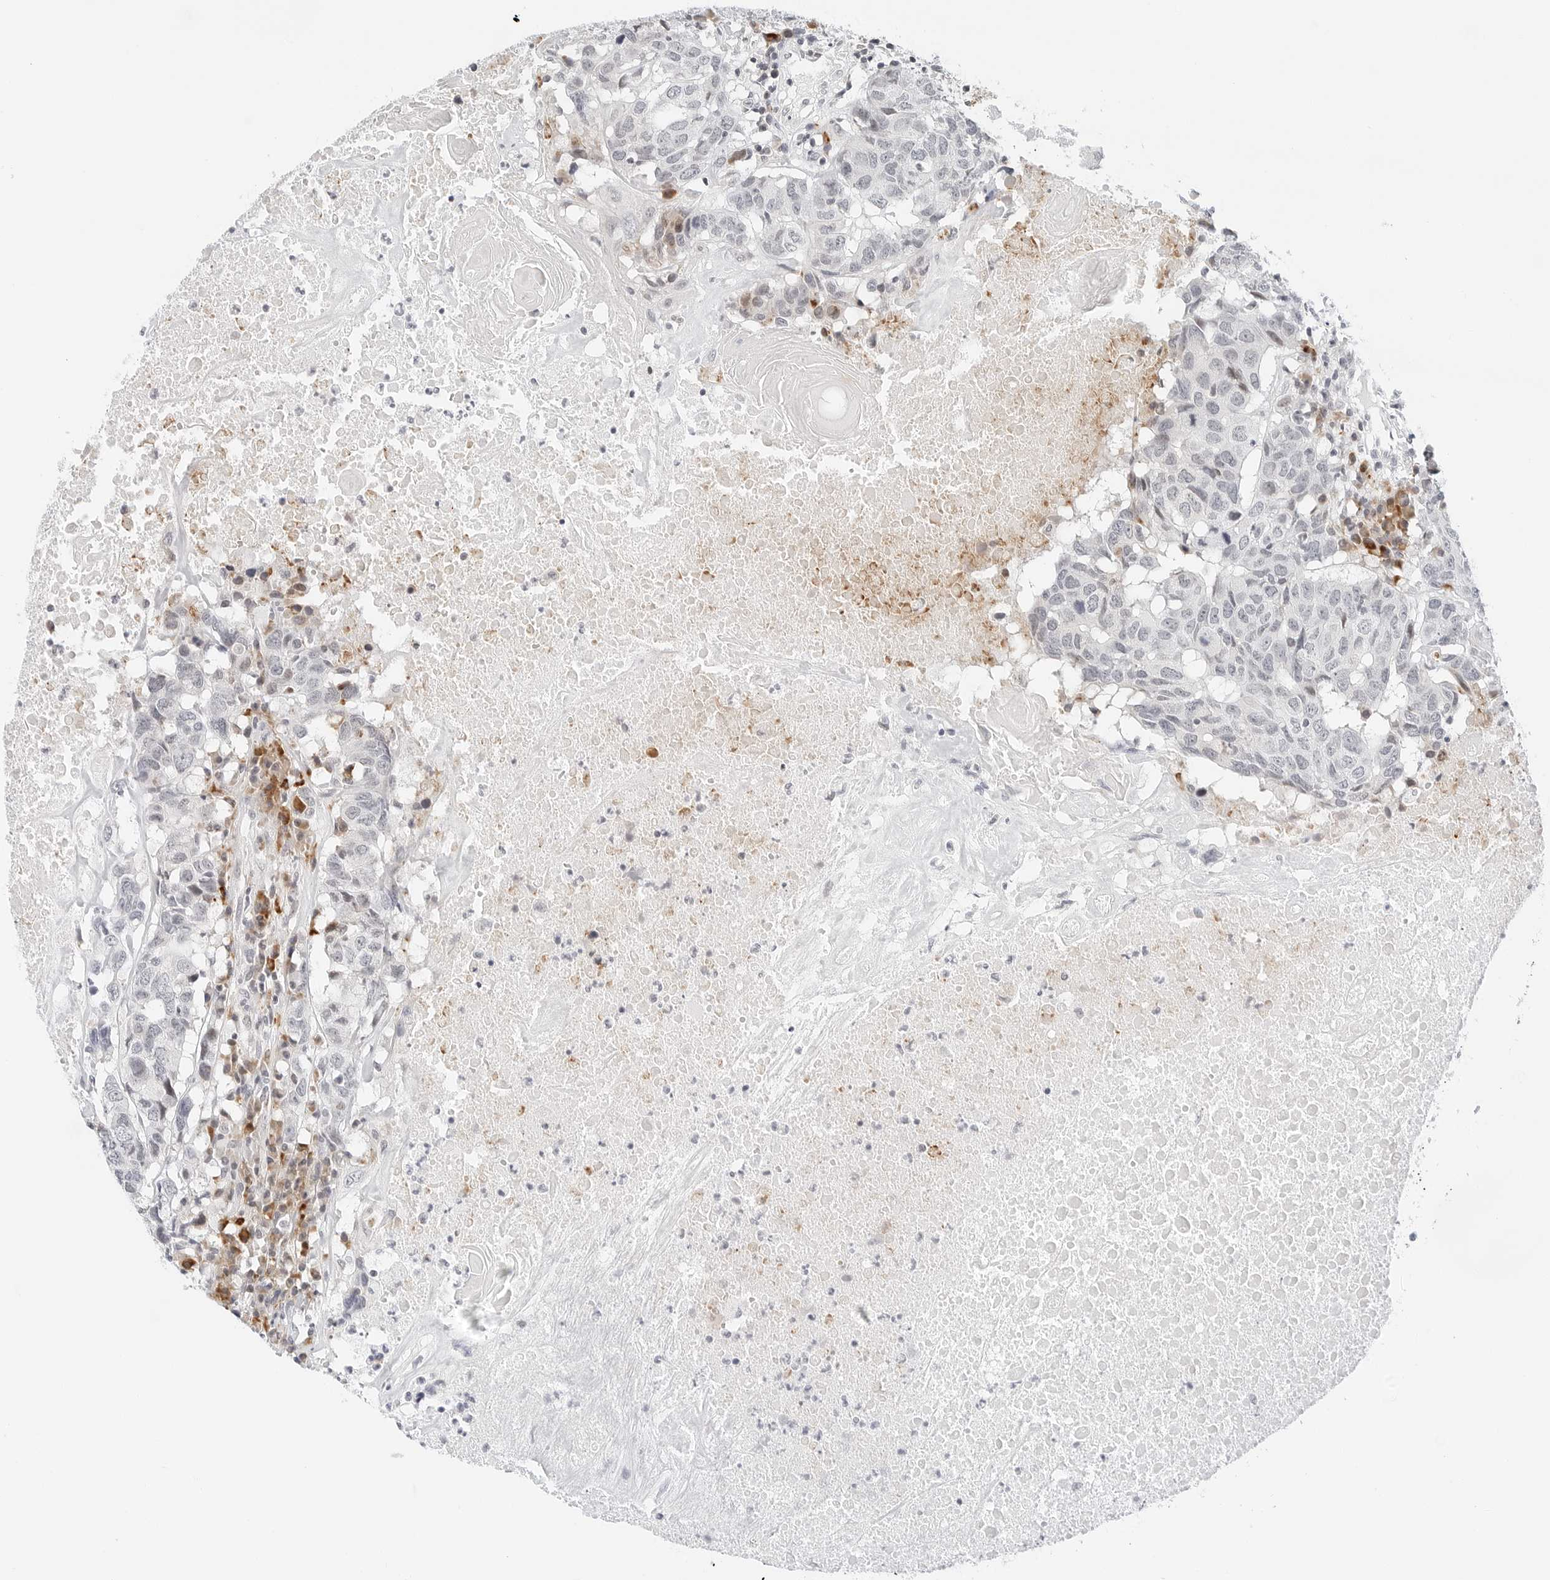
{"staining": {"intensity": "negative", "quantity": "none", "location": "none"}, "tissue": "head and neck cancer", "cell_type": "Tumor cells", "image_type": "cancer", "snomed": [{"axis": "morphology", "description": "Squamous cell carcinoma, NOS"}, {"axis": "topography", "description": "Head-Neck"}], "caption": "Head and neck squamous cell carcinoma was stained to show a protein in brown. There is no significant expression in tumor cells.", "gene": "PARP10", "patient": {"sex": "male", "age": 66}}